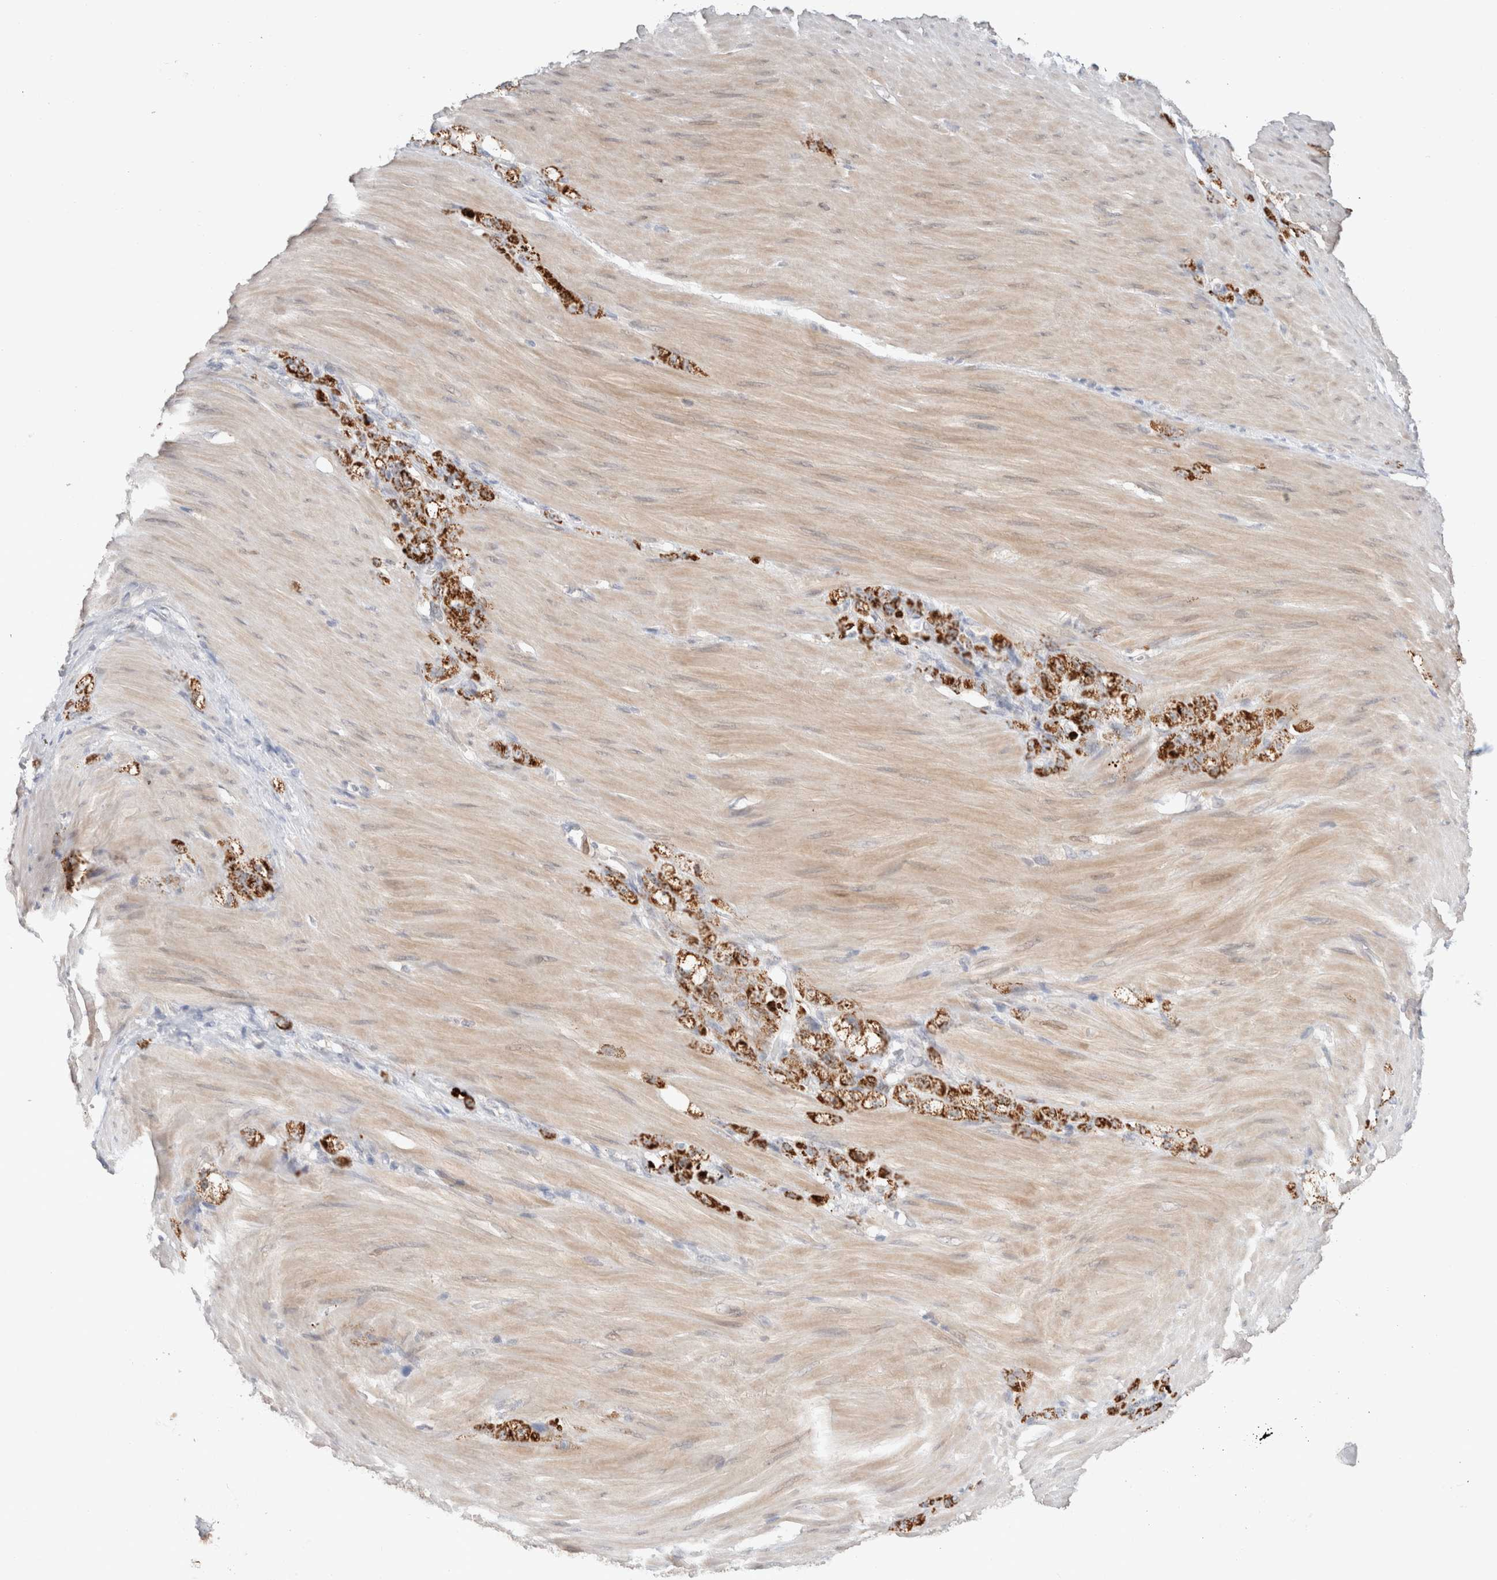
{"staining": {"intensity": "strong", "quantity": ">75%", "location": "cytoplasmic/membranous"}, "tissue": "stomach cancer", "cell_type": "Tumor cells", "image_type": "cancer", "snomed": [{"axis": "morphology", "description": "Normal tissue, NOS"}, {"axis": "morphology", "description": "Adenocarcinoma, NOS"}, {"axis": "topography", "description": "Stomach"}], "caption": "Protein staining demonstrates strong cytoplasmic/membranous expression in approximately >75% of tumor cells in stomach cancer.", "gene": "TRIM41", "patient": {"sex": "male", "age": 82}}